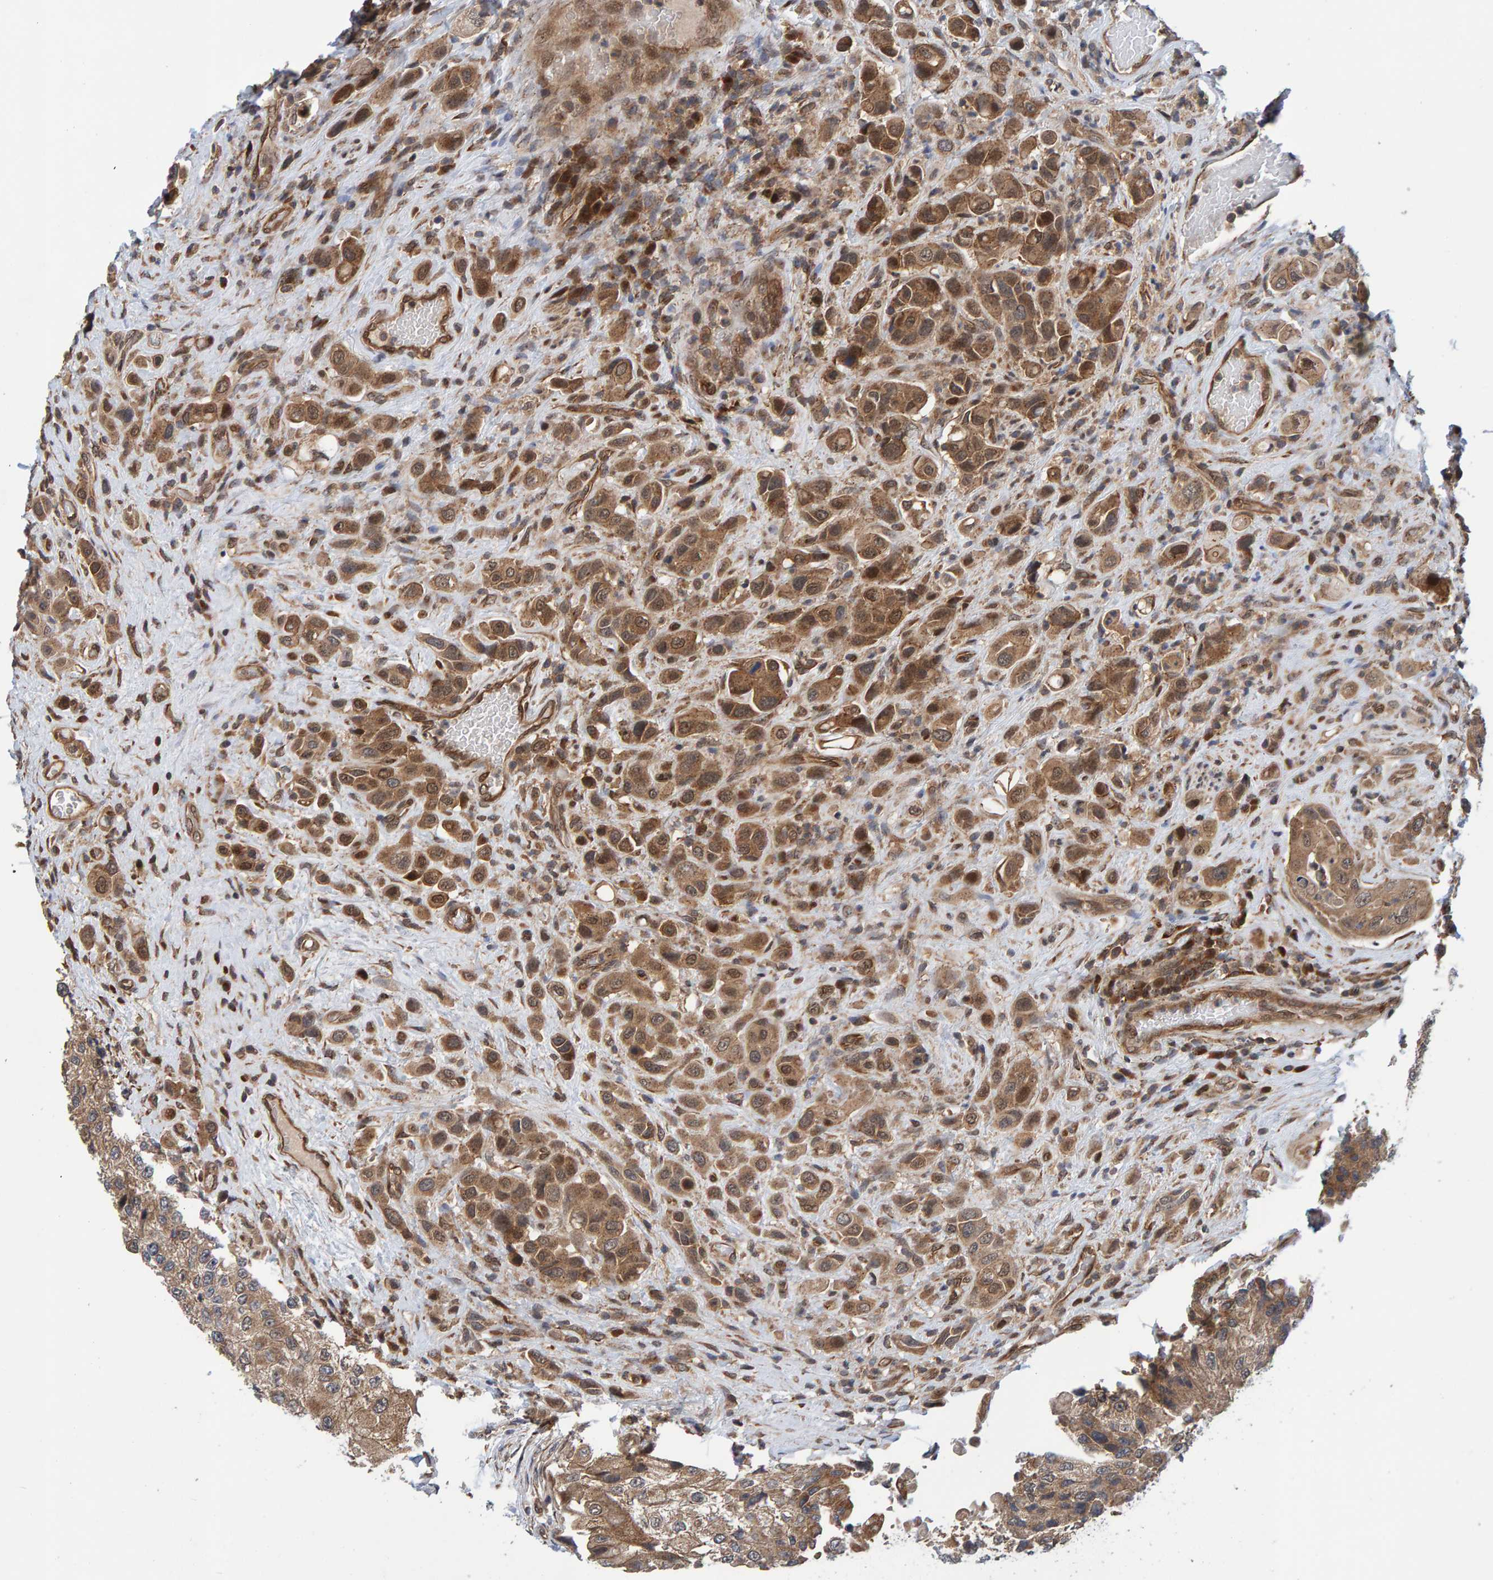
{"staining": {"intensity": "moderate", "quantity": ">75%", "location": "cytoplasmic/membranous"}, "tissue": "urothelial cancer", "cell_type": "Tumor cells", "image_type": "cancer", "snomed": [{"axis": "morphology", "description": "Urothelial carcinoma, High grade"}, {"axis": "topography", "description": "Urinary bladder"}], "caption": "A micrograph of human high-grade urothelial carcinoma stained for a protein reveals moderate cytoplasmic/membranous brown staining in tumor cells. (DAB IHC with brightfield microscopy, high magnification).", "gene": "SCRN2", "patient": {"sex": "male", "age": 50}}